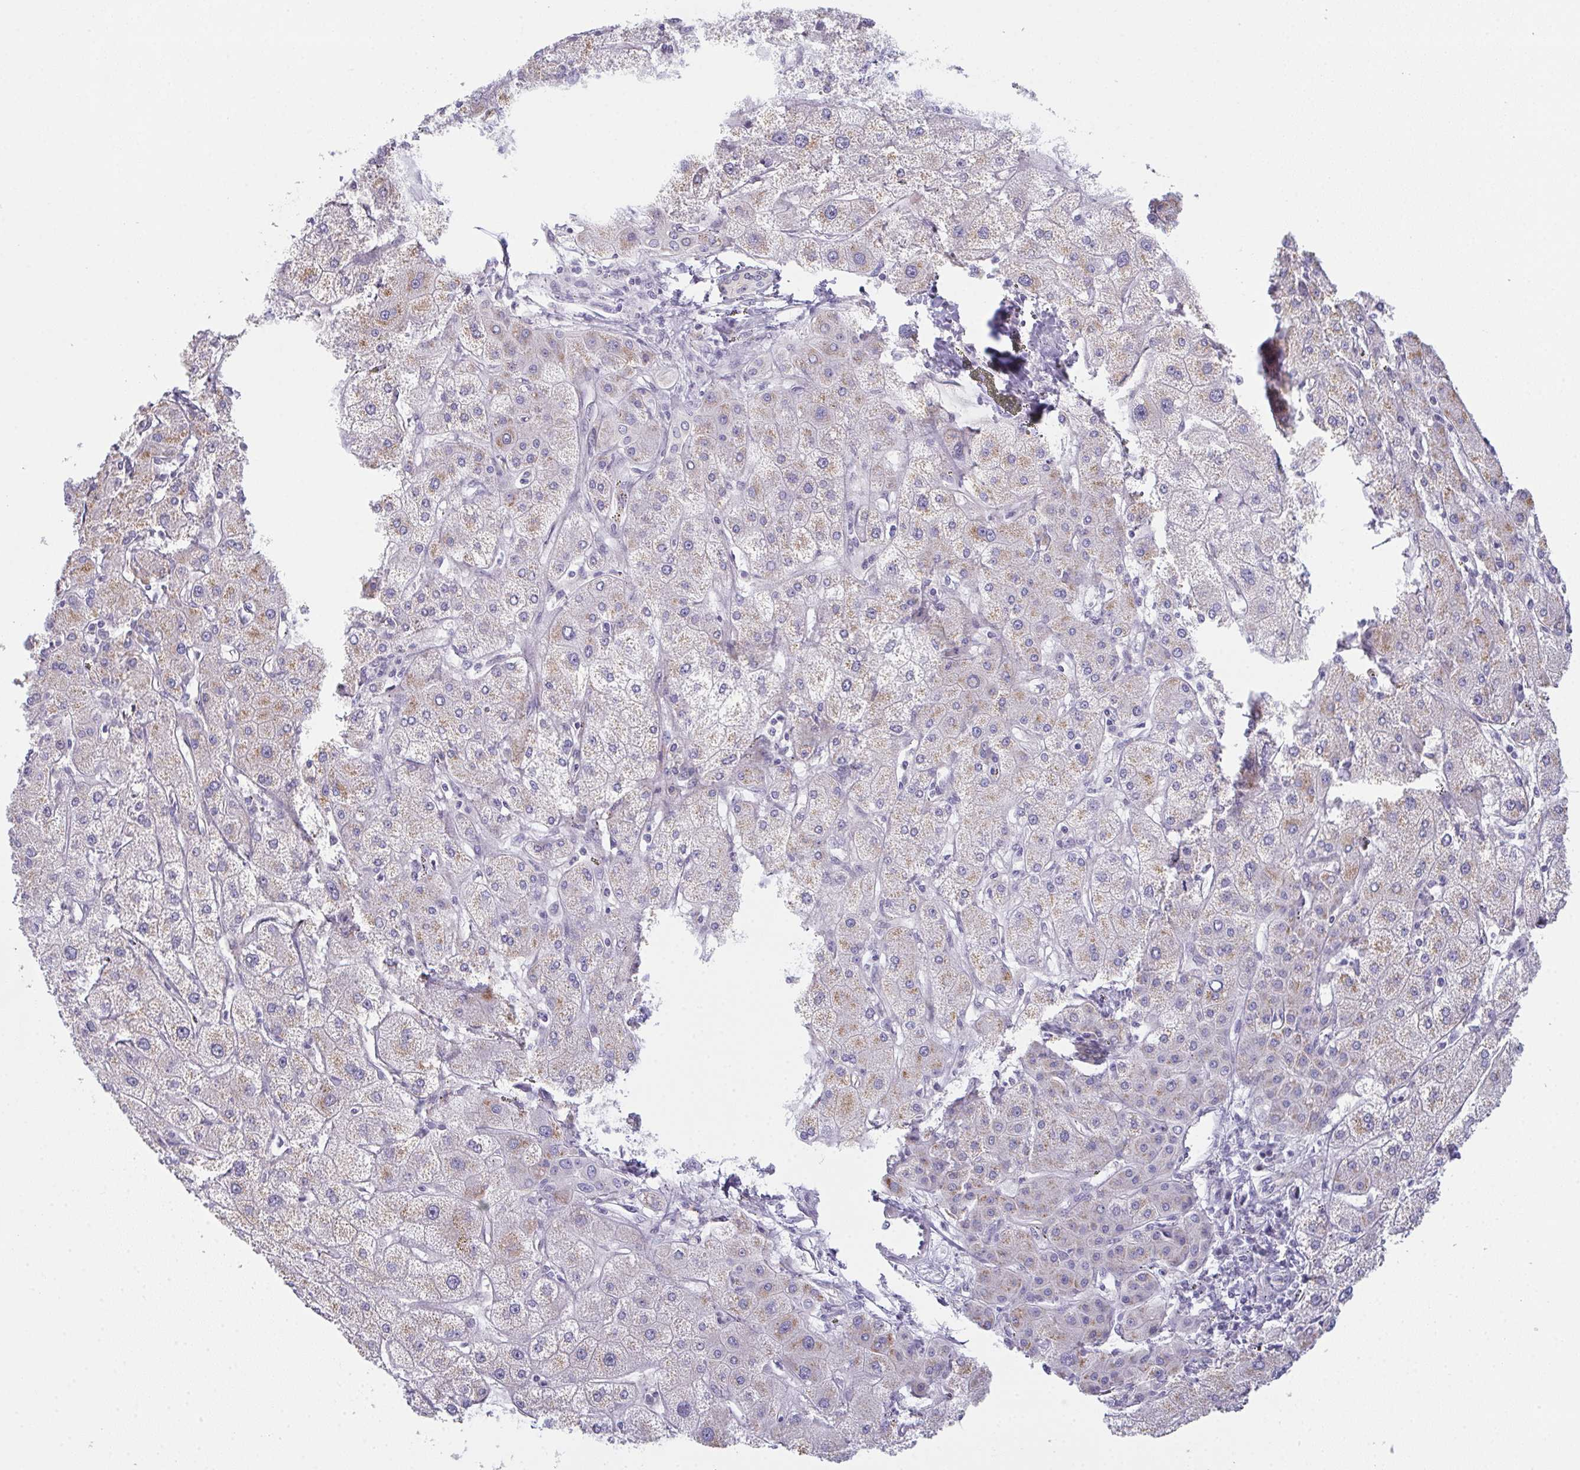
{"staining": {"intensity": "weak", "quantity": "<25%", "location": "cytoplasmic/membranous"}, "tissue": "liver cancer", "cell_type": "Tumor cells", "image_type": "cancer", "snomed": [{"axis": "morphology", "description": "Cholangiocarcinoma"}, {"axis": "topography", "description": "Liver"}], "caption": "DAB immunohistochemical staining of human cholangiocarcinoma (liver) reveals no significant expression in tumor cells.", "gene": "TEX19", "patient": {"sex": "female", "age": 60}}